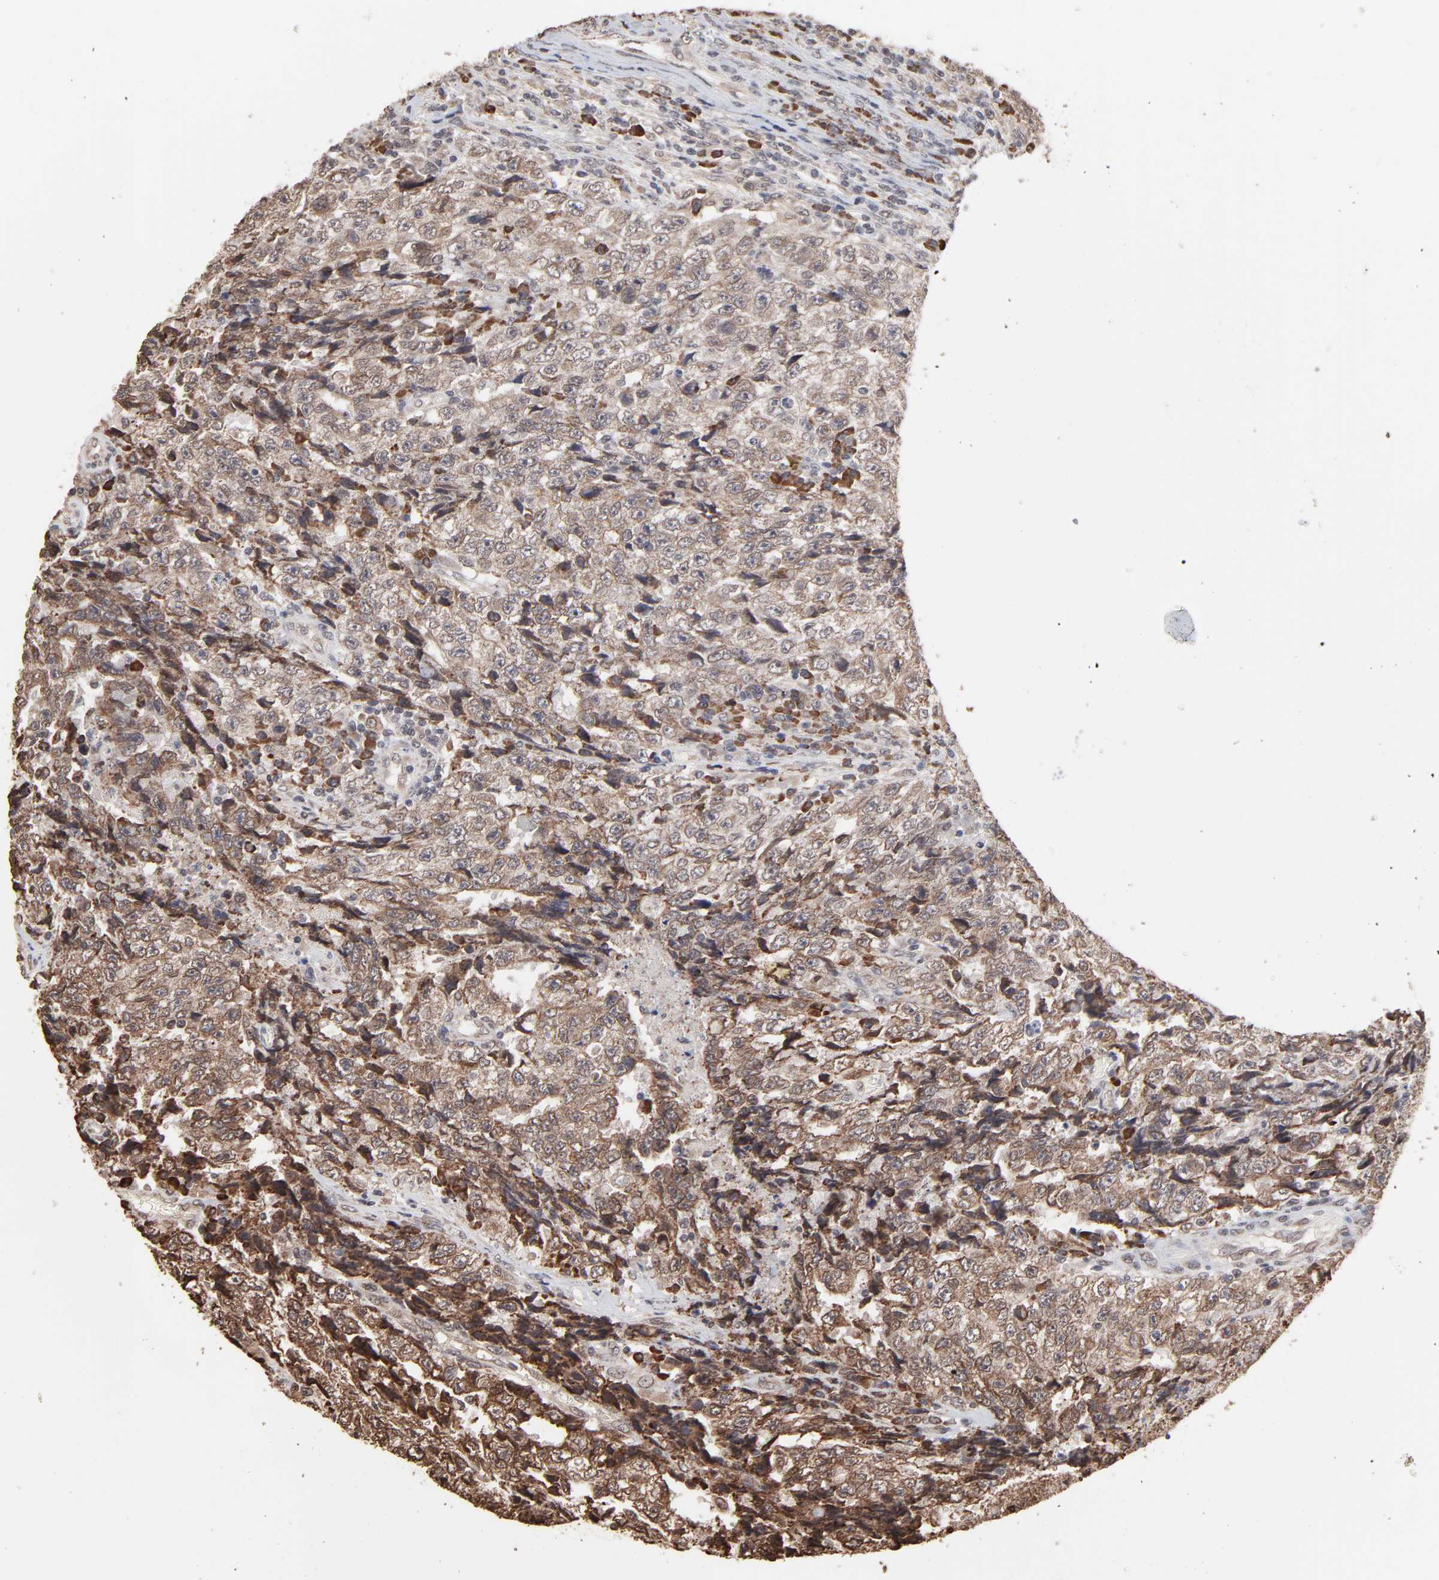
{"staining": {"intensity": "moderate", "quantity": ">75%", "location": "cytoplasmic/membranous"}, "tissue": "testis cancer", "cell_type": "Tumor cells", "image_type": "cancer", "snomed": [{"axis": "morphology", "description": "Necrosis, NOS"}, {"axis": "morphology", "description": "Carcinoma, Embryonal, NOS"}, {"axis": "topography", "description": "Testis"}], "caption": "IHC of human testis embryonal carcinoma displays medium levels of moderate cytoplasmic/membranous staining in about >75% of tumor cells. (IHC, brightfield microscopy, high magnification).", "gene": "CHM", "patient": {"sex": "male", "age": 19}}